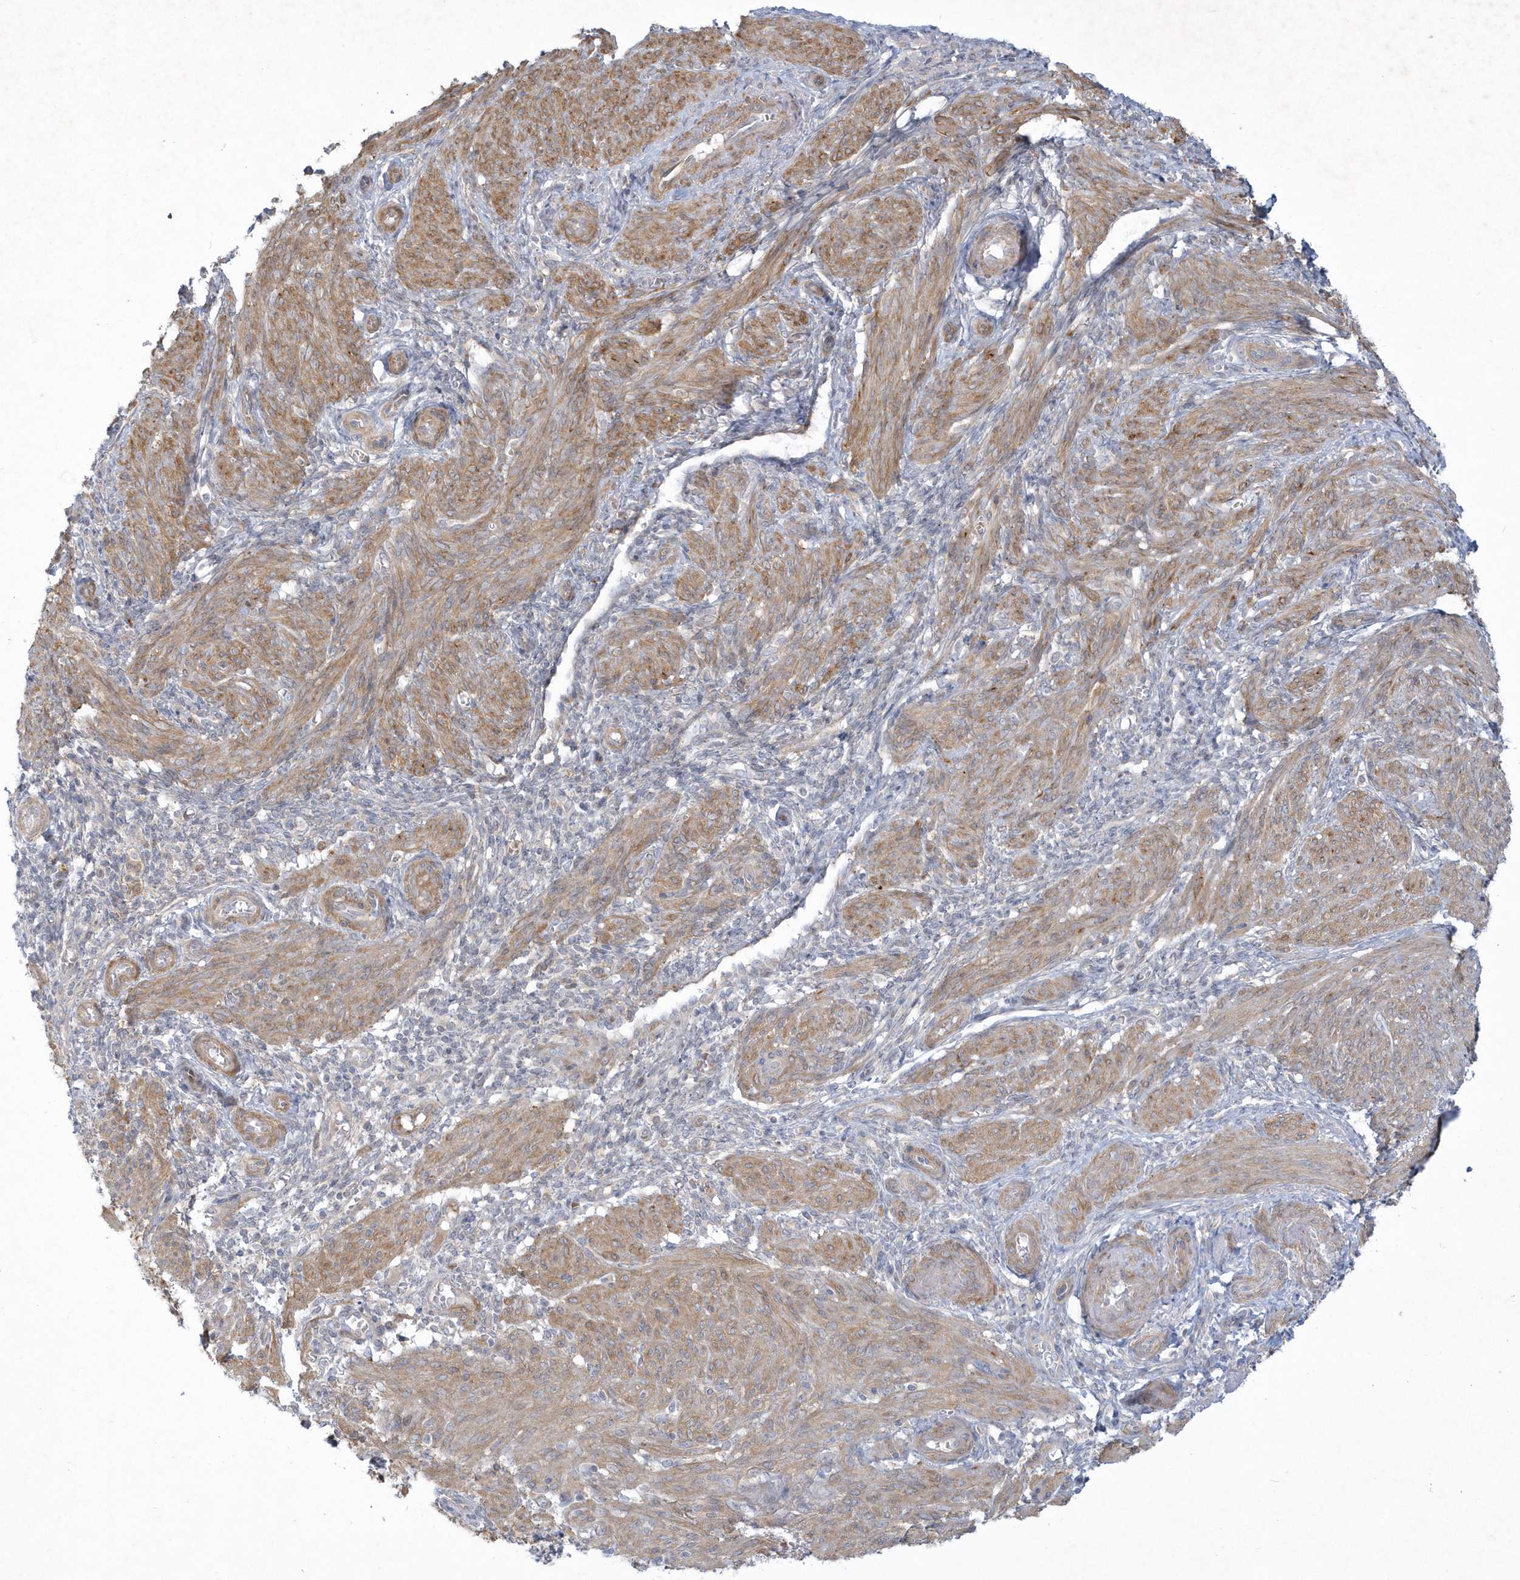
{"staining": {"intensity": "moderate", "quantity": ">75%", "location": "cytoplasmic/membranous"}, "tissue": "smooth muscle", "cell_type": "Smooth muscle cells", "image_type": "normal", "snomed": [{"axis": "morphology", "description": "Normal tissue, NOS"}, {"axis": "topography", "description": "Smooth muscle"}], "caption": "IHC of unremarkable human smooth muscle shows medium levels of moderate cytoplasmic/membranous positivity in approximately >75% of smooth muscle cells.", "gene": "LARS1", "patient": {"sex": "female", "age": 39}}